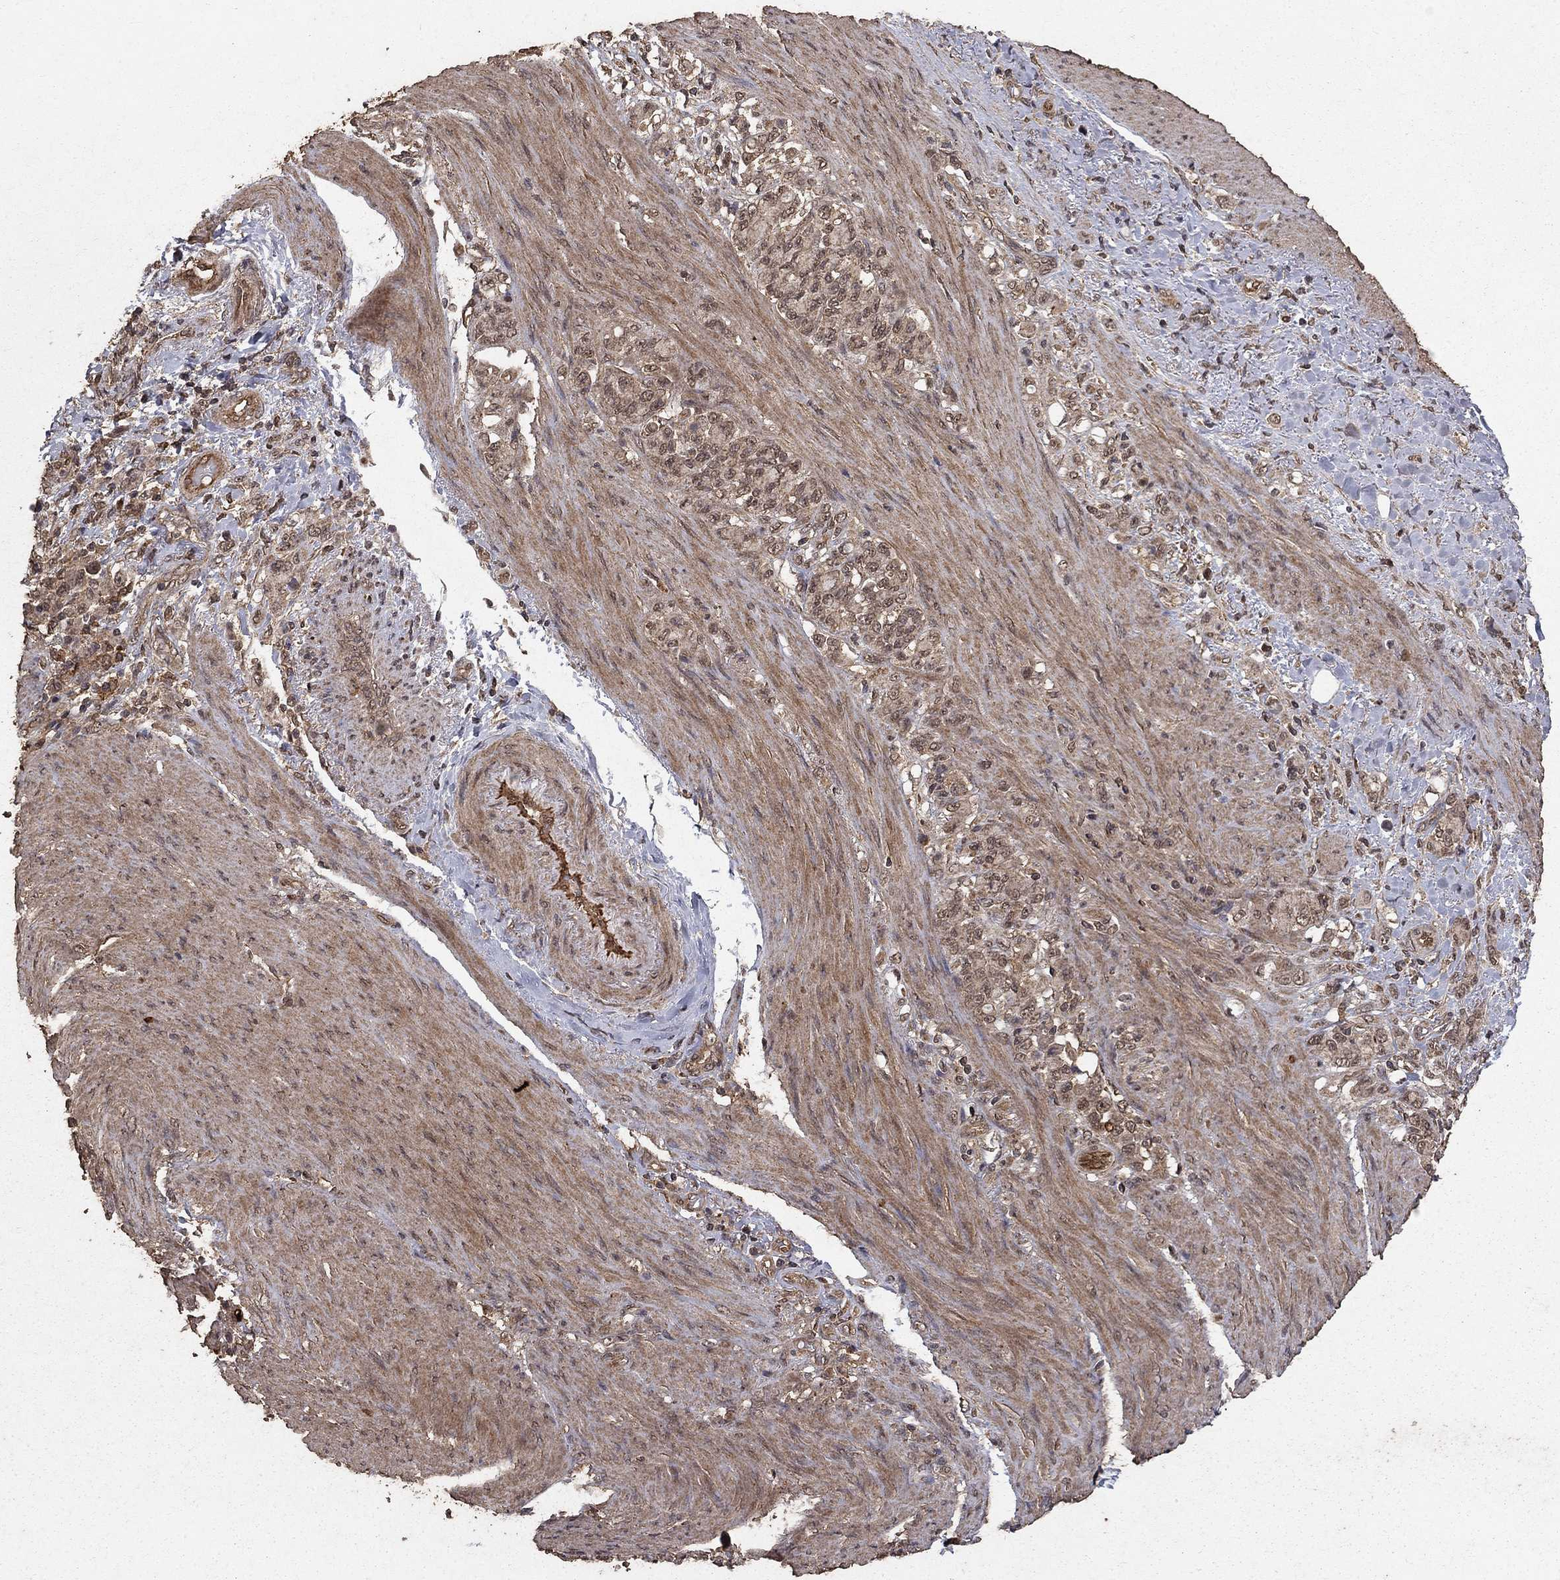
{"staining": {"intensity": "weak", "quantity": "25%-75%", "location": "cytoplasmic/membranous"}, "tissue": "stomach cancer", "cell_type": "Tumor cells", "image_type": "cancer", "snomed": [{"axis": "morphology", "description": "Normal tissue, NOS"}, {"axis": "morphology", "description": "Adenocarcinoma, NOS"}, {"axis": "topography", "description": "Stomach"}], "caption": "A brown stain highlights weak cytoplasmic/membranous positivity of a protein in stomach cancer tumor cells.", "gene": "PRDM1", "patient": {"sex": "female", "age": 79}}